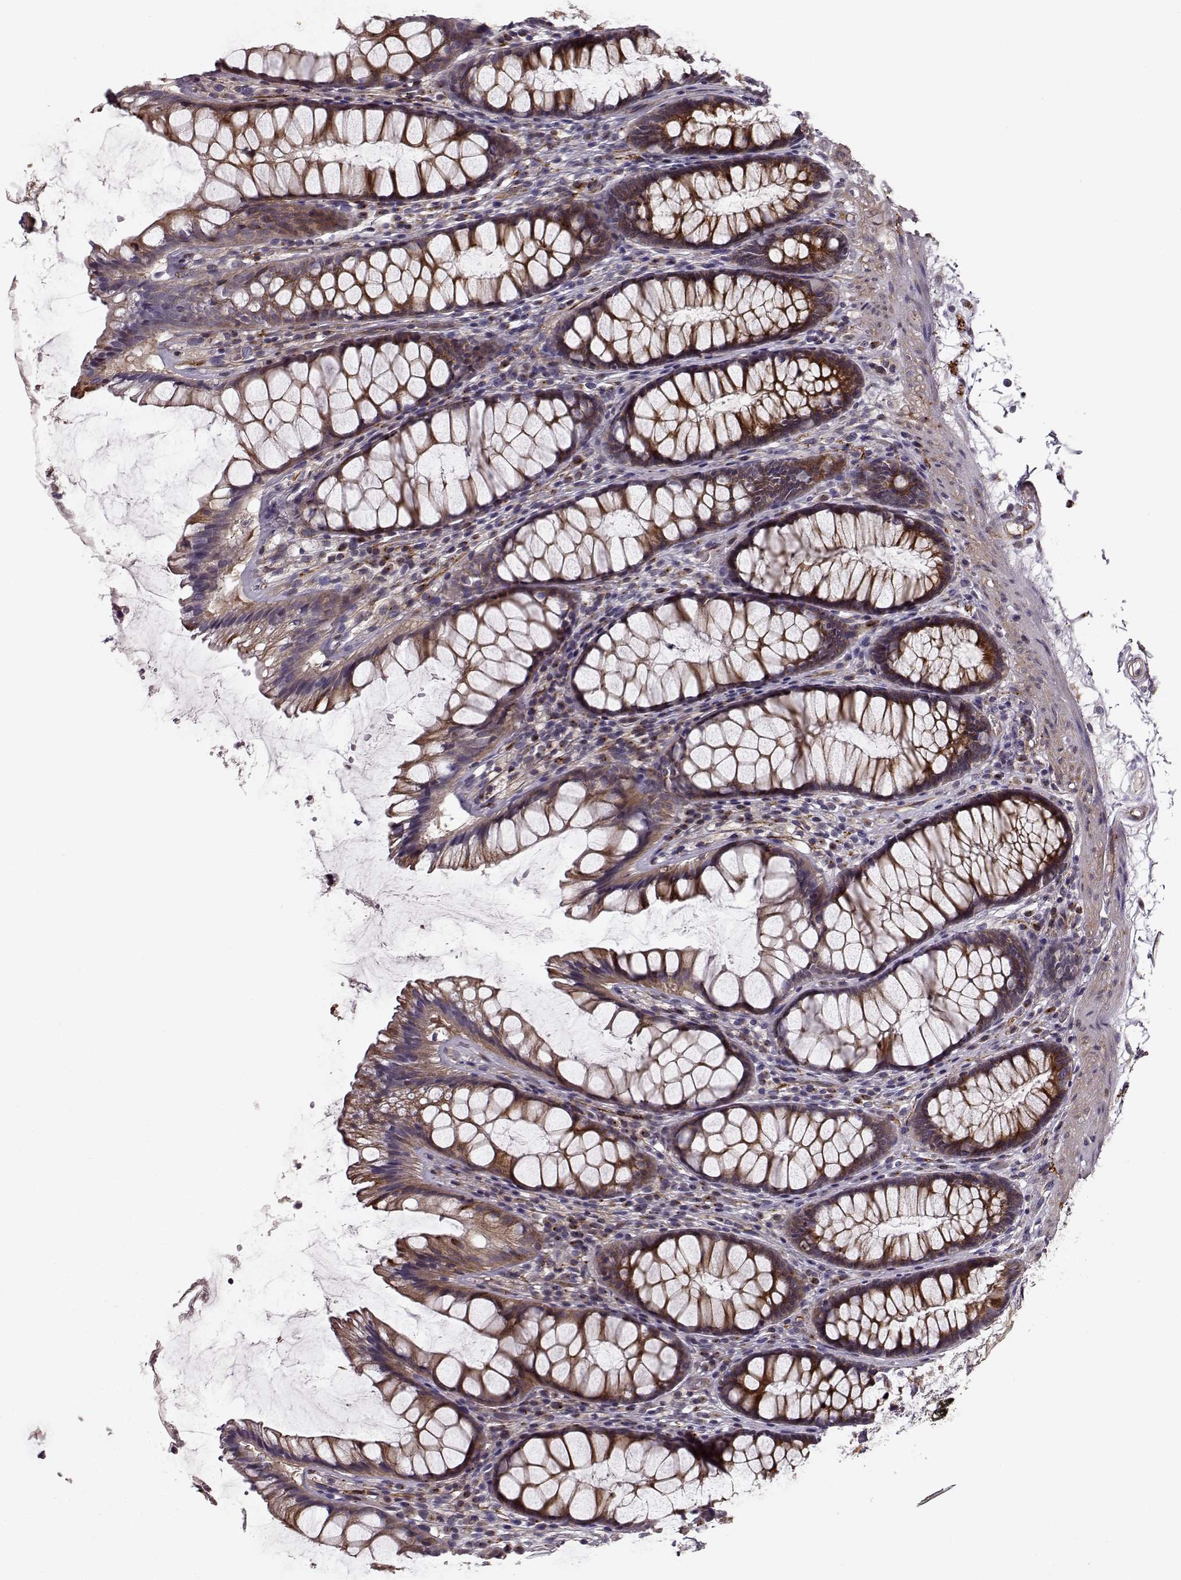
{"staining": {"intensity": "moderate", "quantity": ">75%", "location": "cytoplasmic/membranous"}, "tissue": "rectum", "cell_type": "Glandular cells", "image_type": "normal", "snomed": [{"axis": "morphology", "description": "Normal tissue, NOS"}, {"axis": "topography", "description": "Rectum"}], "caption": "Rectum was stained to show a protein in brown. There is medium levels of moderate cytoplasmic/membranous expression in about >75% of glandular cells.", "gene": "MTR", "patient": {"sex": "male", "age": 72}}